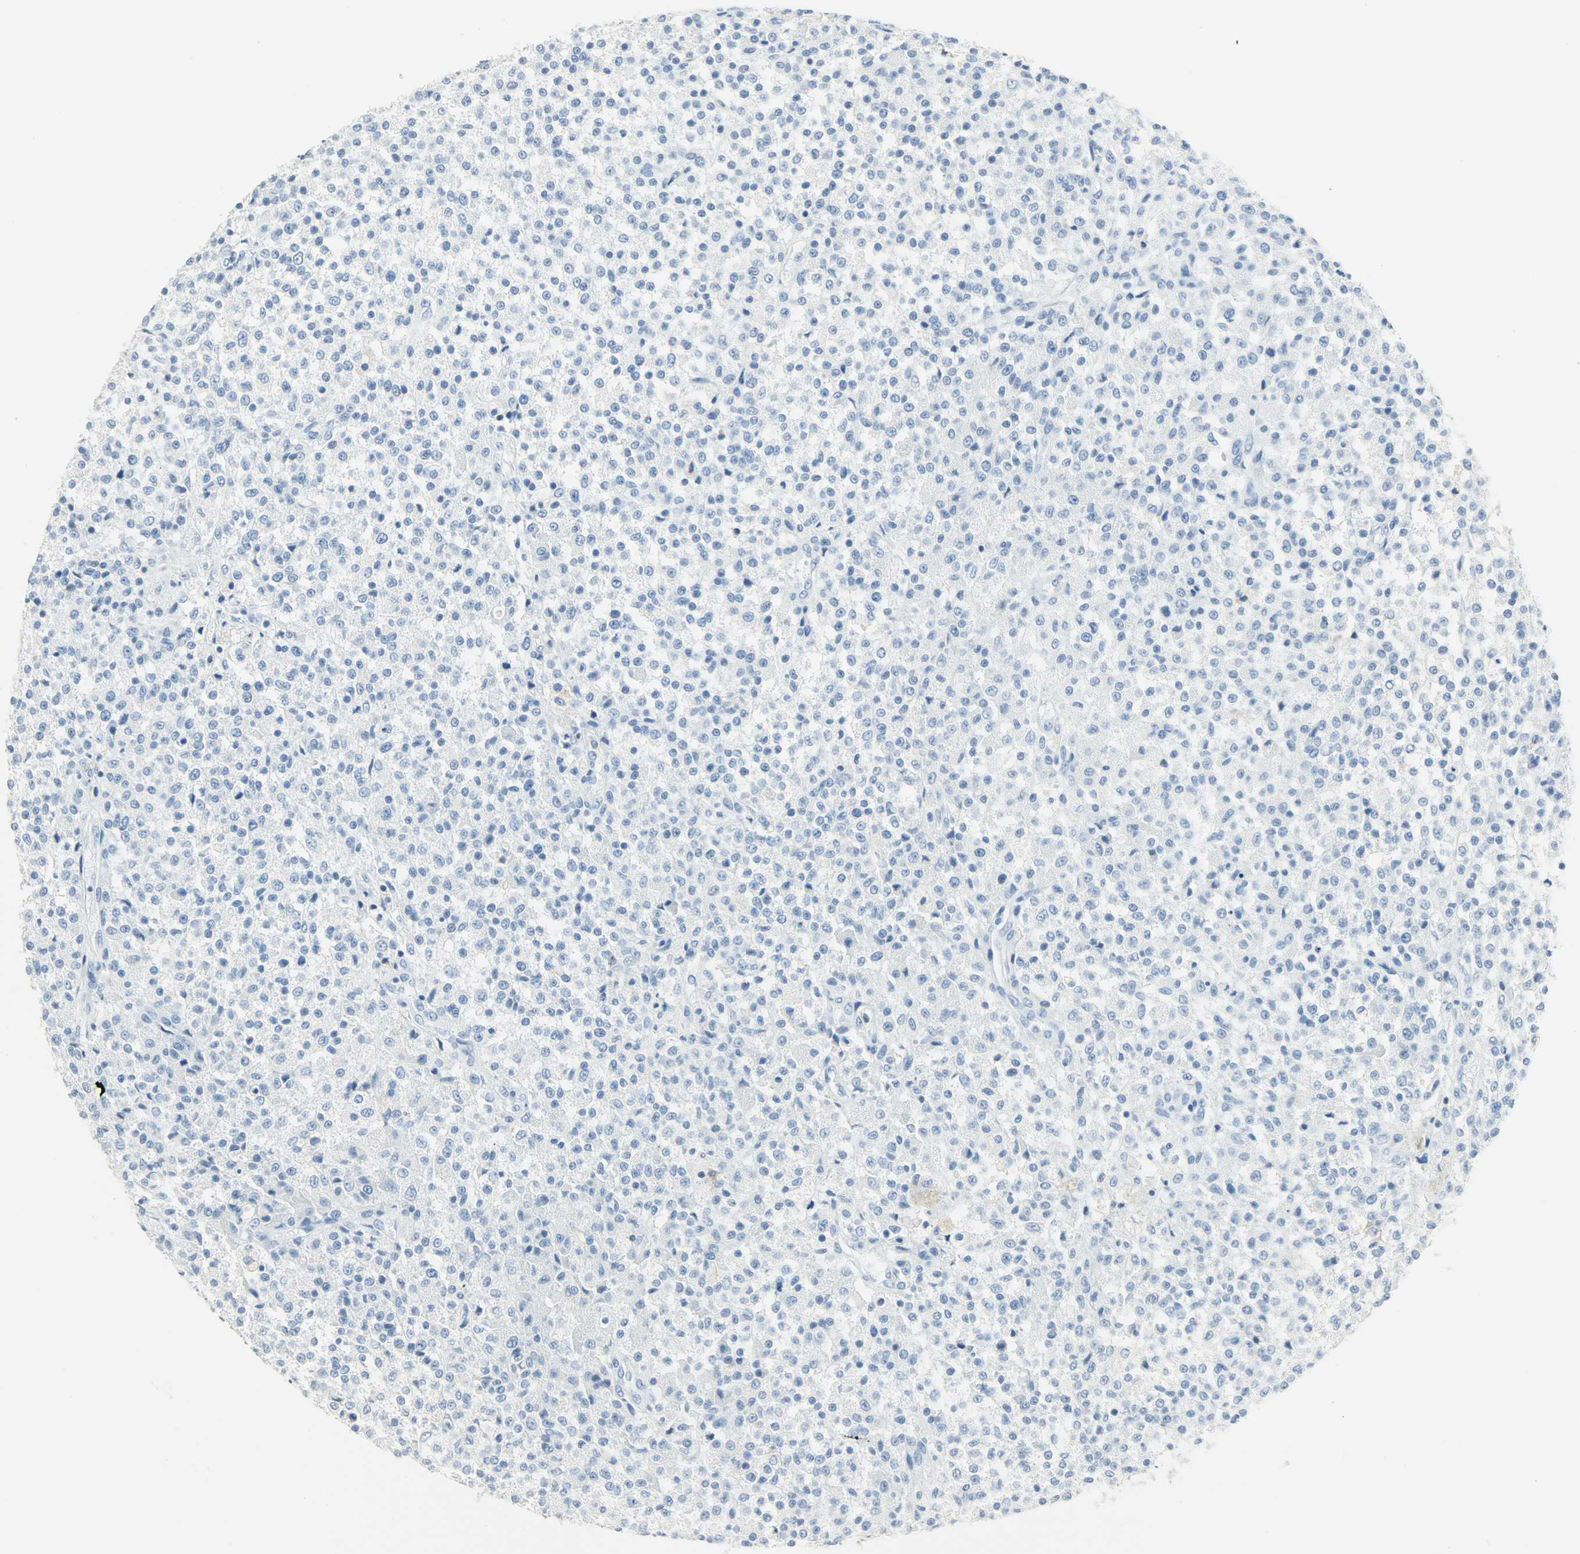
{"staining": {"intensity": "negative", "quantity": "none", "location": "none"}, "tissue": "testis cancer", "cell_type": "Tumor cells", "image_type": "cancer", "snomed": [{"axis": "morphology", "description": "Seminoma, NOS"}, {"axis": "topography", "description": "Testis"}], "caption": "Tumor cells are negative for brown protein staining in seminoma (testis).", "gene": "PTPN6", "patient": {"sex": "male", "age": 59}}